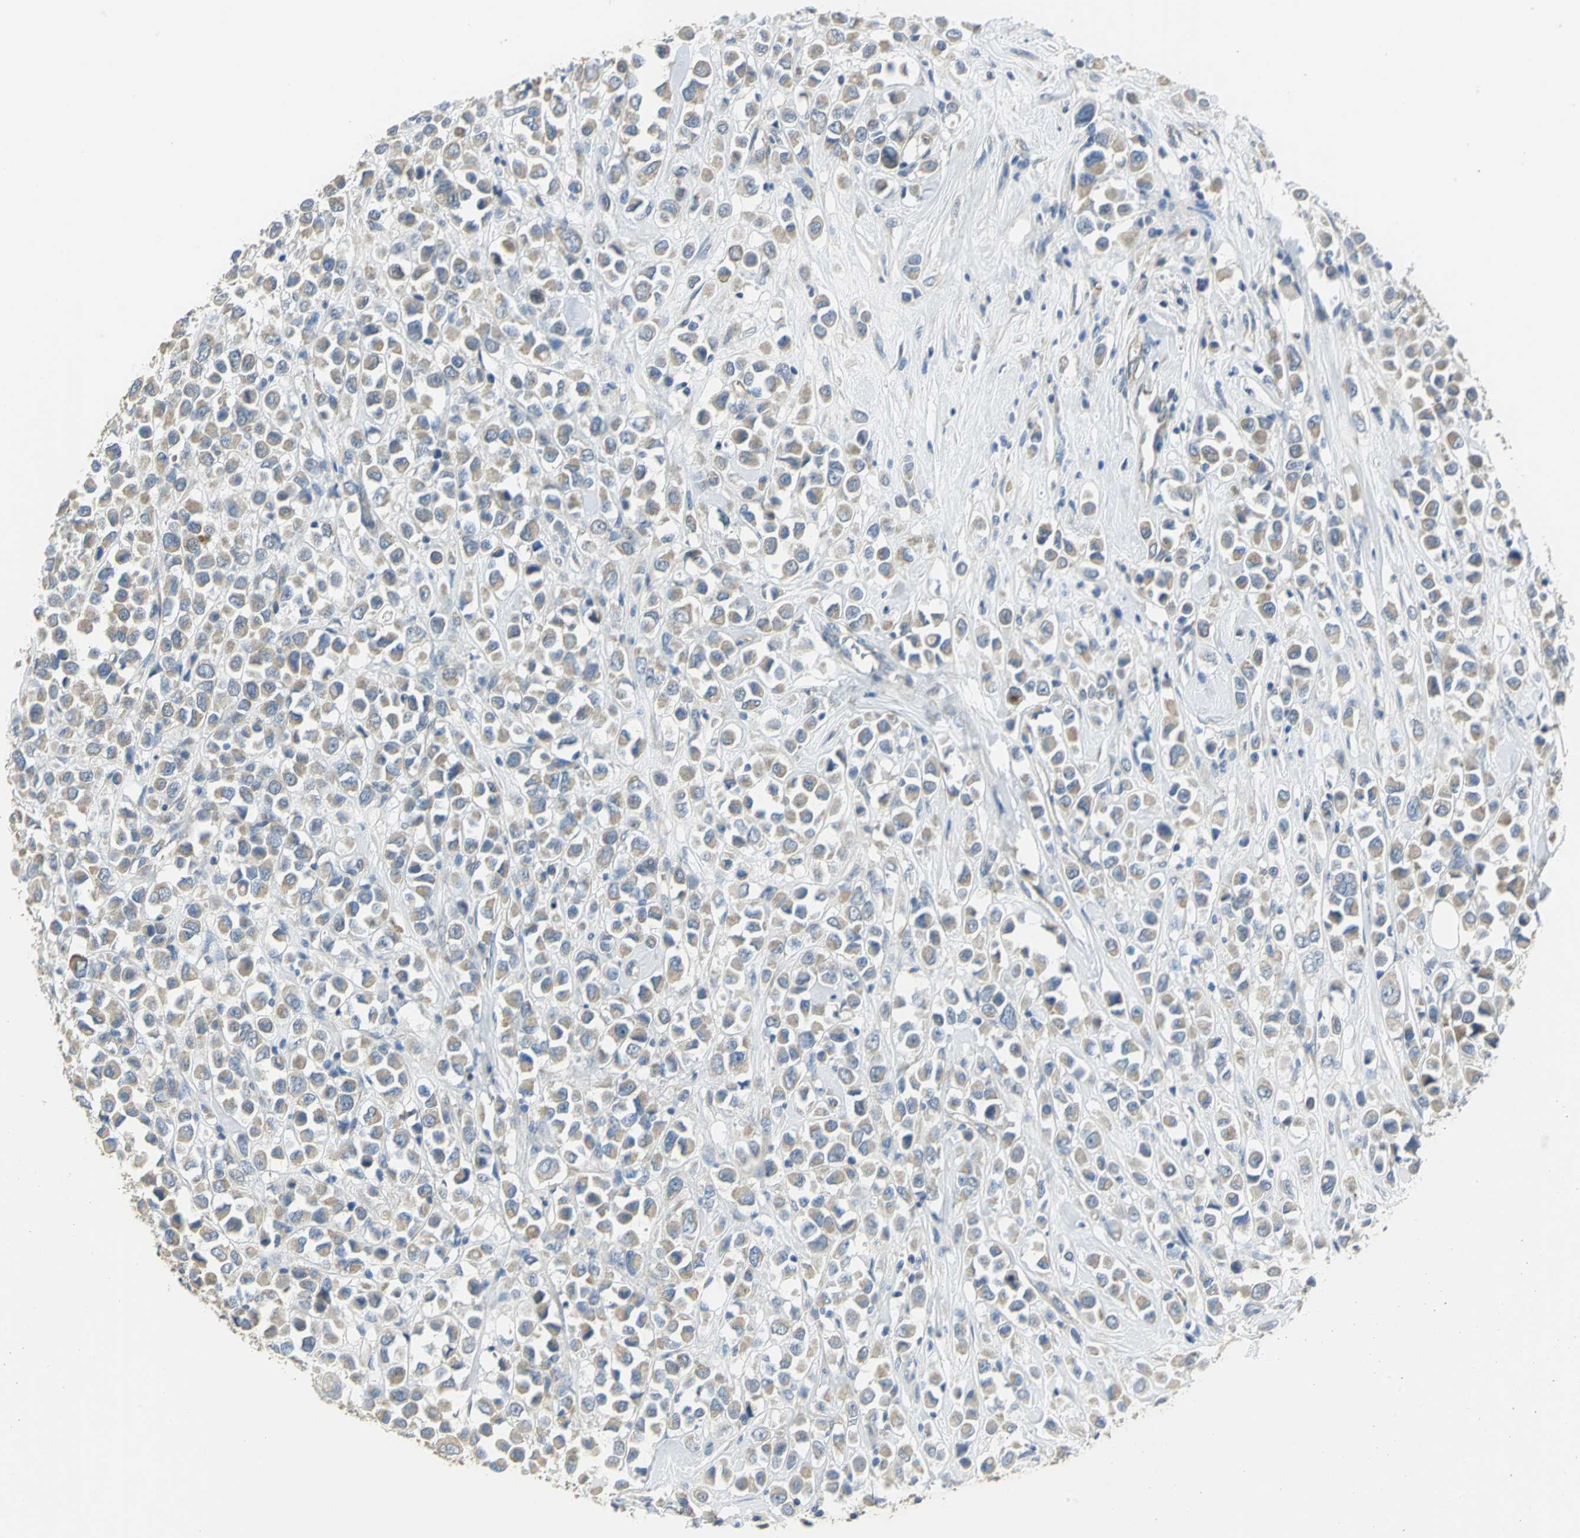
{"staining": {"intensity": "weak", "quantity": ">75%", "location": "cytoplasmic/membranous"}, "tissue": "breast cancer", "cell_type": "Tumor cells", "image_type": "cancer", "snomed": [{"axis": "morphology", "description": "Duct carcinoma"}, {"axis": "topography", "description": "Breast"}], "caption": "Immunohistochemical staining of breast cancer reveals weak cytoplasmic/membranous protein expression in approximately >75% of tumor cells.", "gene": "HTR1F", "patient": {"sex": "female", "age": 61}}